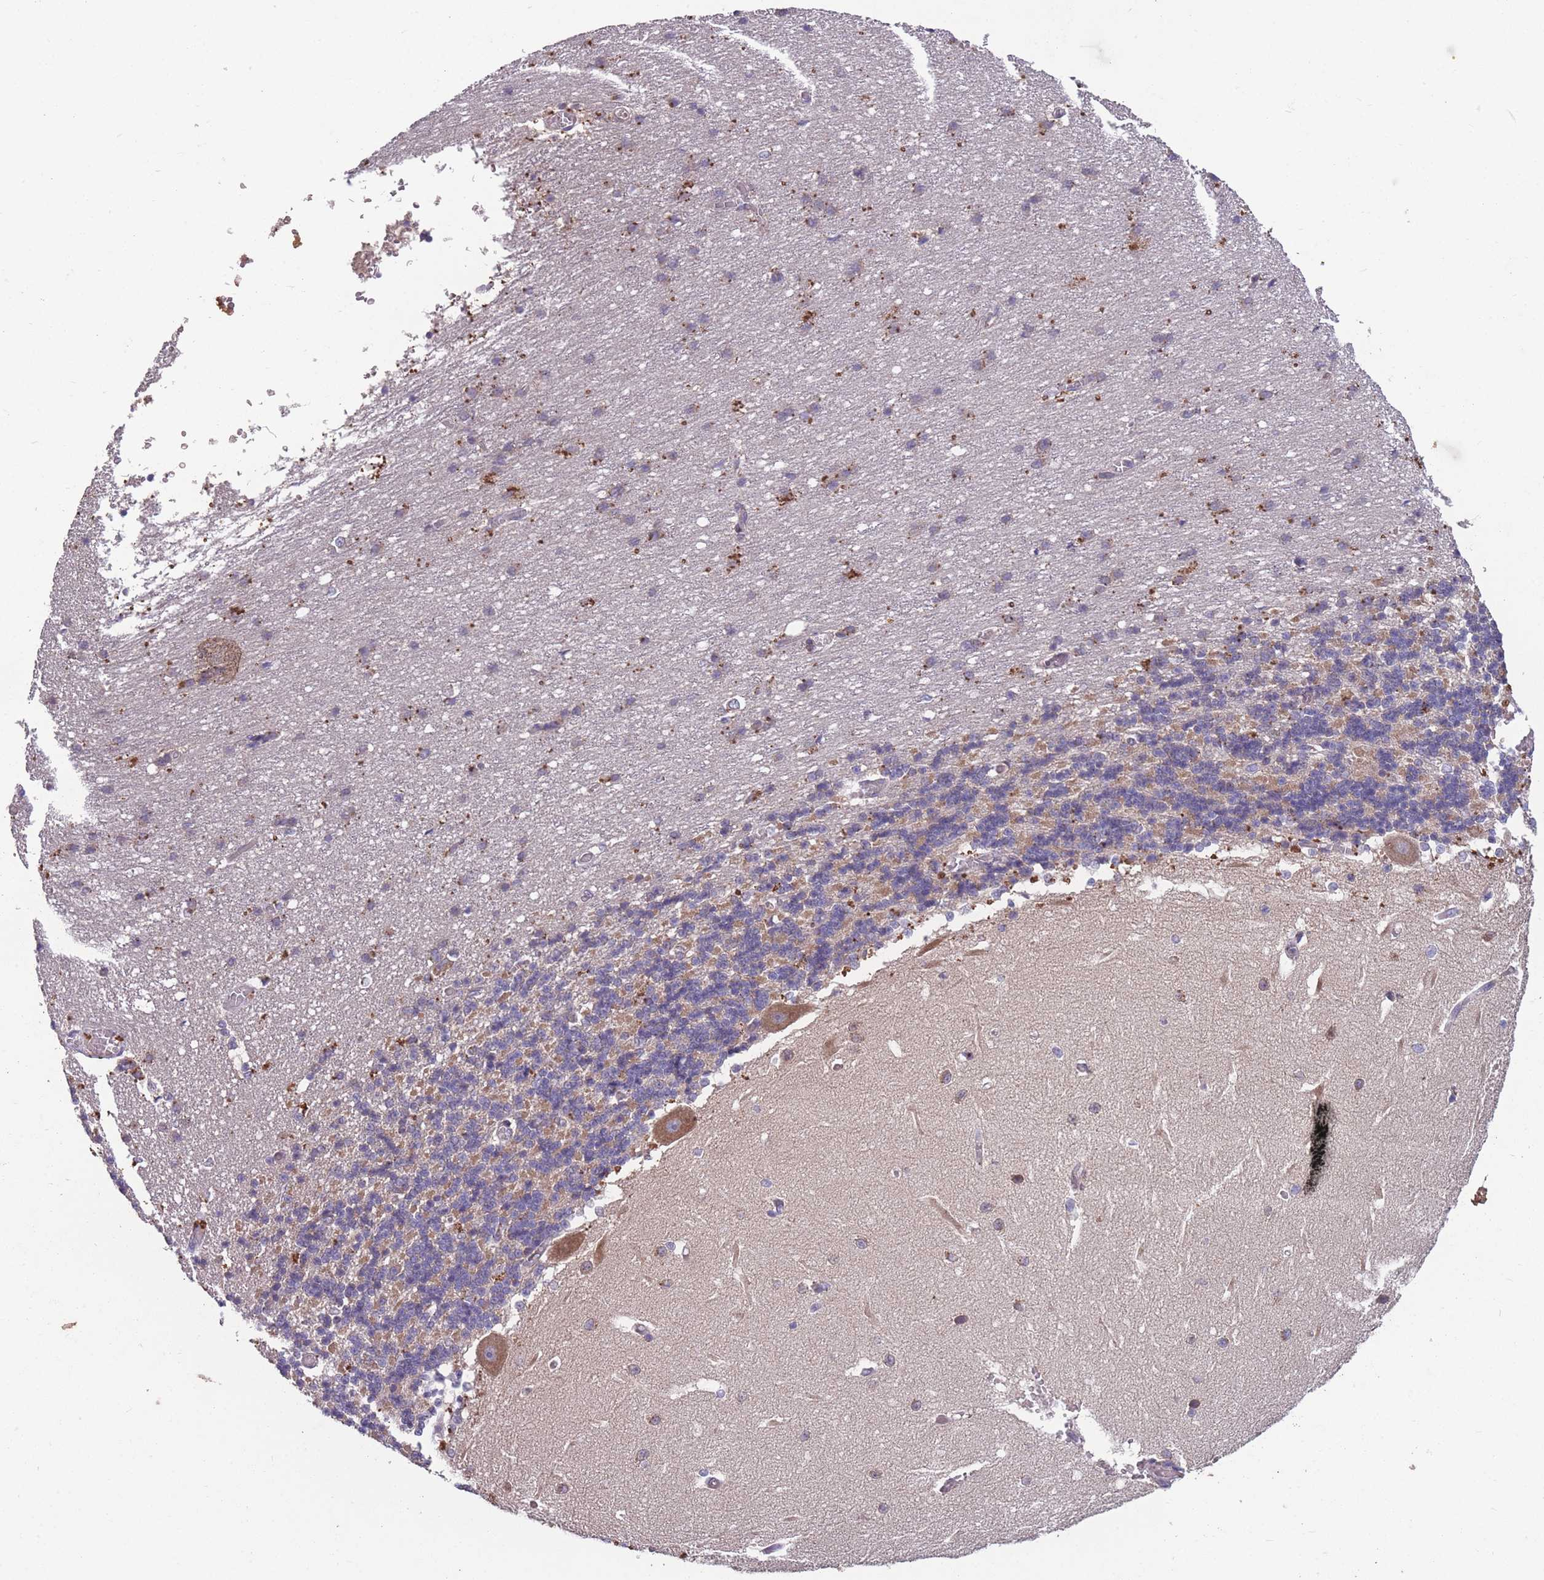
{"staining": {"intensity": "moderate", "quantity": "25%-75%", "location": "cytoplasmic/membranous"}, "tissue": "cerebellum", "cell_type": "Cells in granular layer", "image_type": "normal", "snomed": [{"axis": "morphology", "description": "Normal tissue, NOS"}, {"axis": "topography", "description": "Cerebellum"}], "caption": "Cells in granular layer exhibit moderate cytoplasmic/membranous expression in approximately 25%-75% of cells in unremarkable cerebellum.", "gene": "STIM2", "patient": {"sex": "male", "age": 37}}